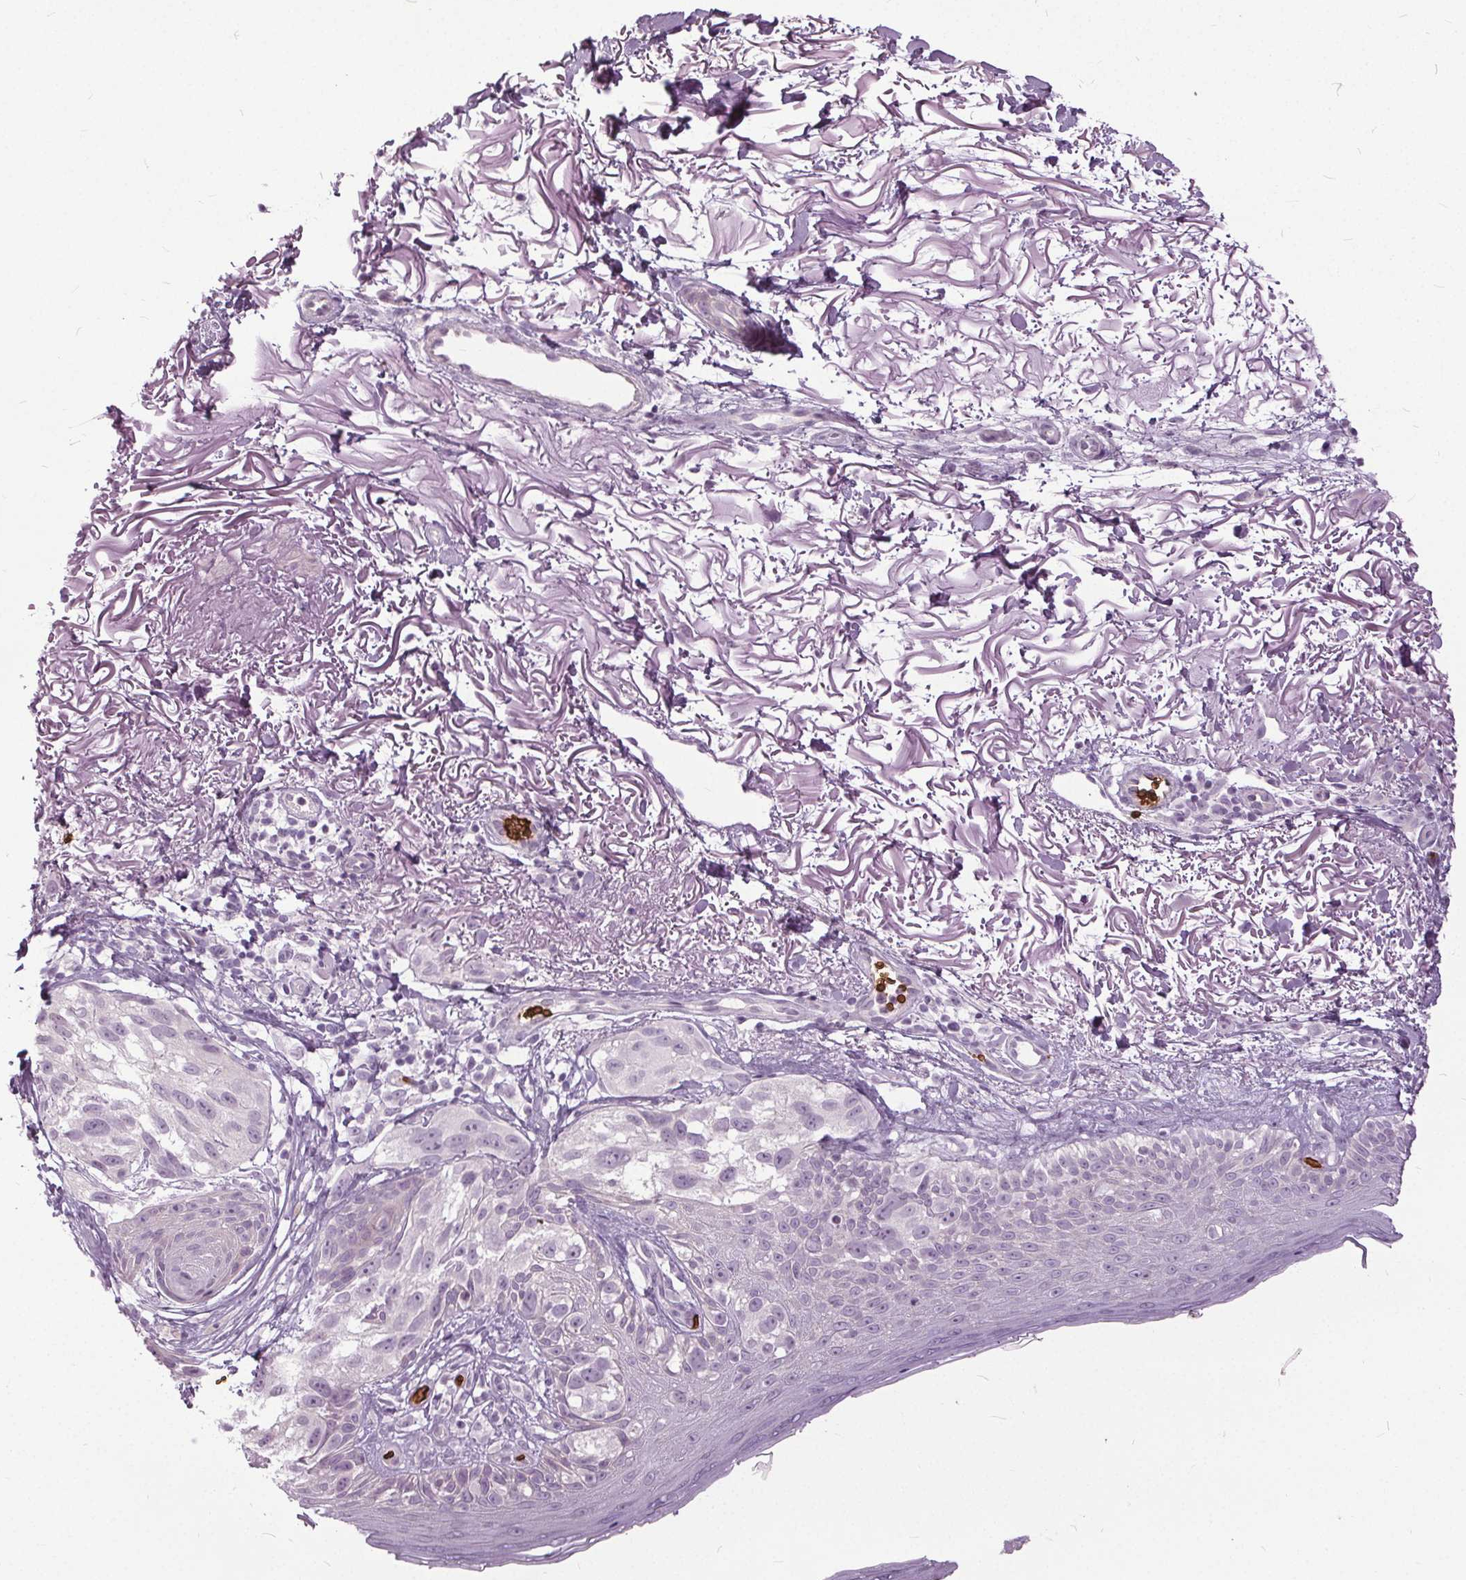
{"staining": {"intensity": "negative", "quantity": "none", "location": "none"}, "tissue": "melanoma", "cell_type": "Tumor cells", "image_type": "cancer", "snomed": [{"axis": "morphology", "description": "Malignant melanoma, NOS"}, {"axis": "topography", "description": "Skin"}], "caption": "The IHC photomicrograph has no significant positivity in tumor cells of melanoma tissue.", "gene": "SLC4A1", "patient": {"sex": "female", "age": 86}}